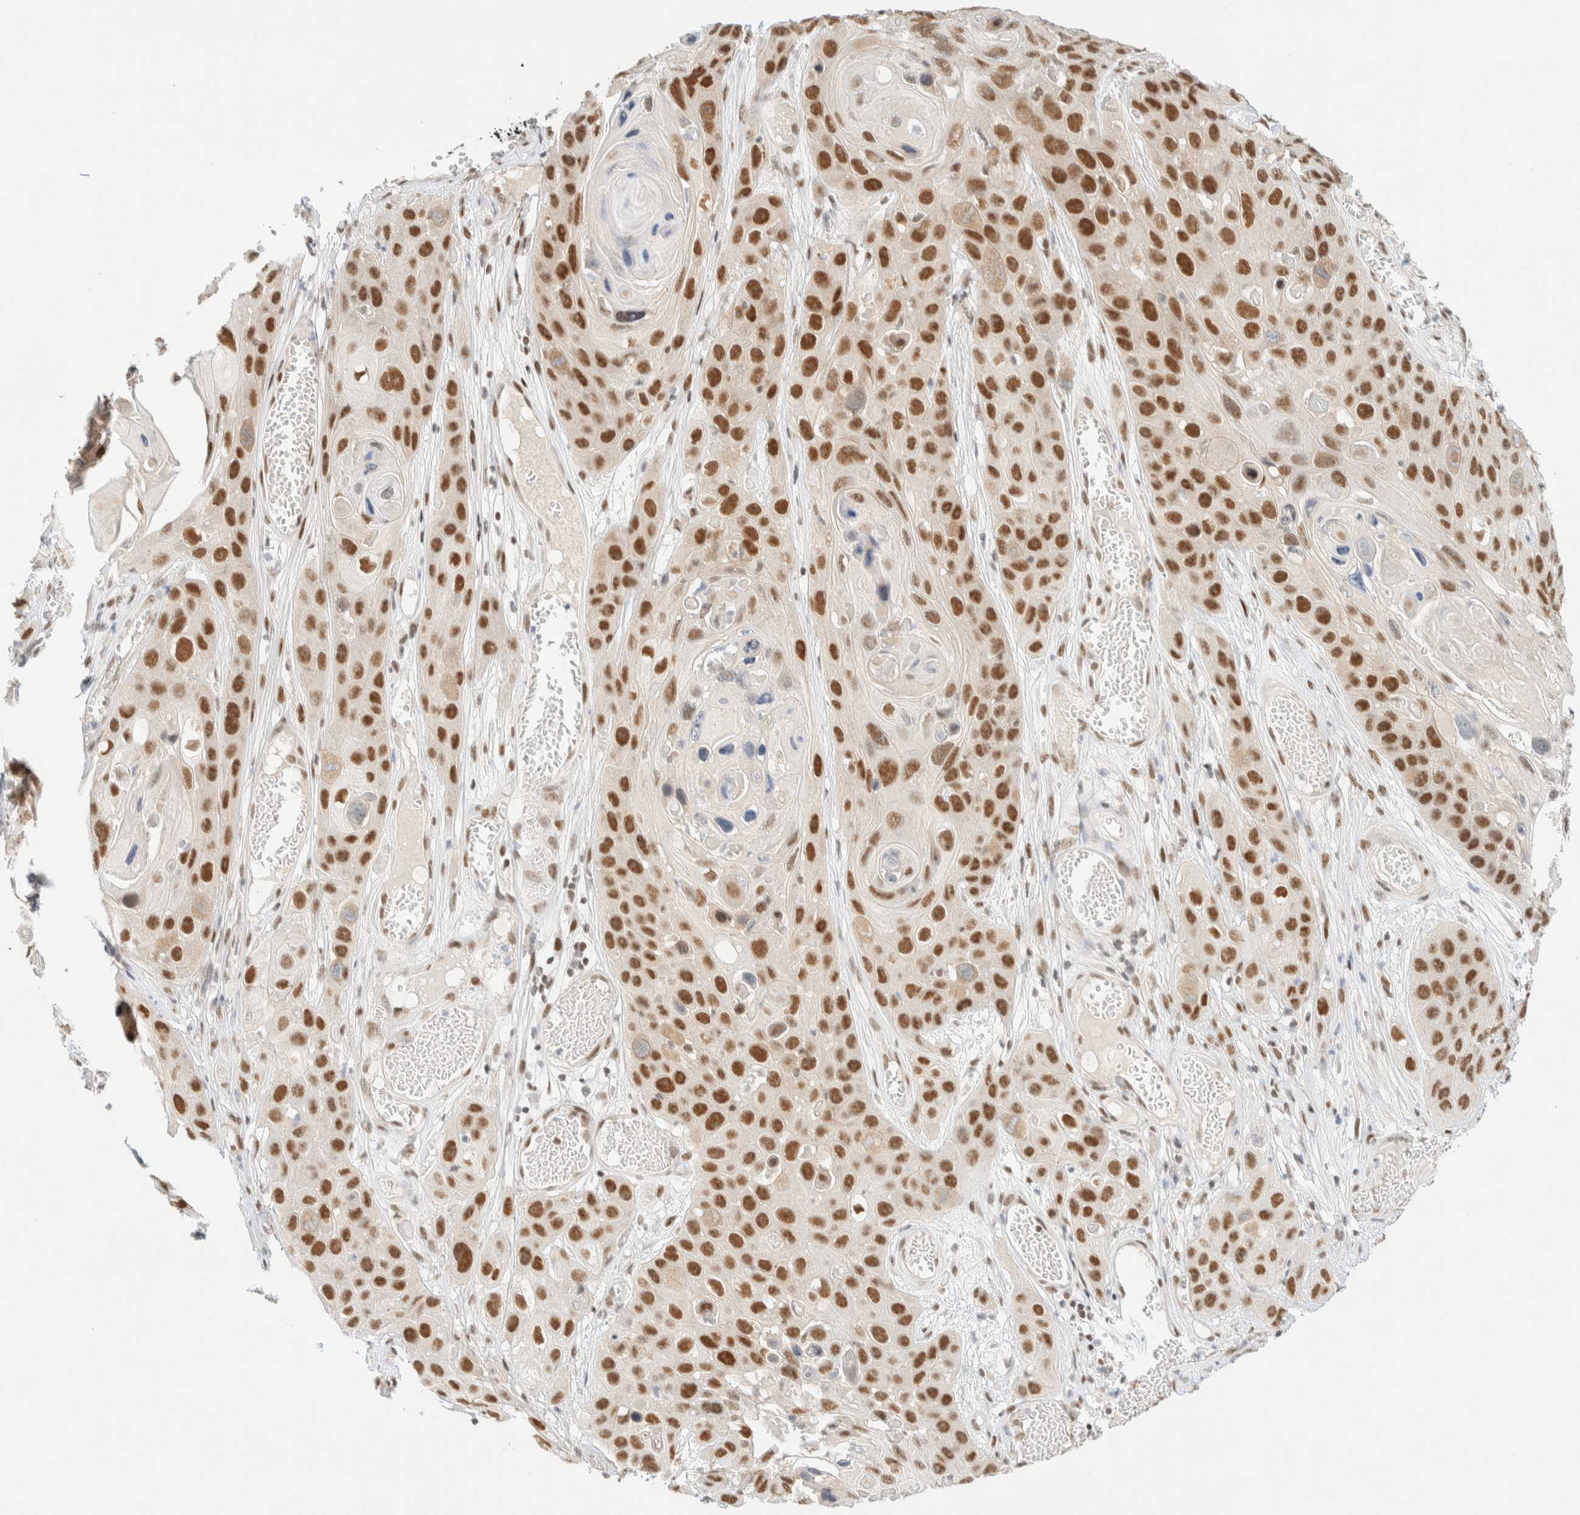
{"staining": {"intensity": "strong", "quantity": ">75%", "location": "nuclear"}, "tissue": "skin cancer", "cell_type": "Tumor cells", "image_type": "cancer", "snomed": [{"axis": "morphology", "description": "Squamous cell carcinoma, NOS"}, {"axis": "topography", "description": "Skin"}], "caption": "Immunohistochemistry photomicrograph of squamous cell carcinoma (skin) stained for a protein (brown), which exhibits high levels of strong nuclear positivity in about >75% of tumor cells.", "gene": "PYGO2", "patient": {"sex": "male", "age": 55}}